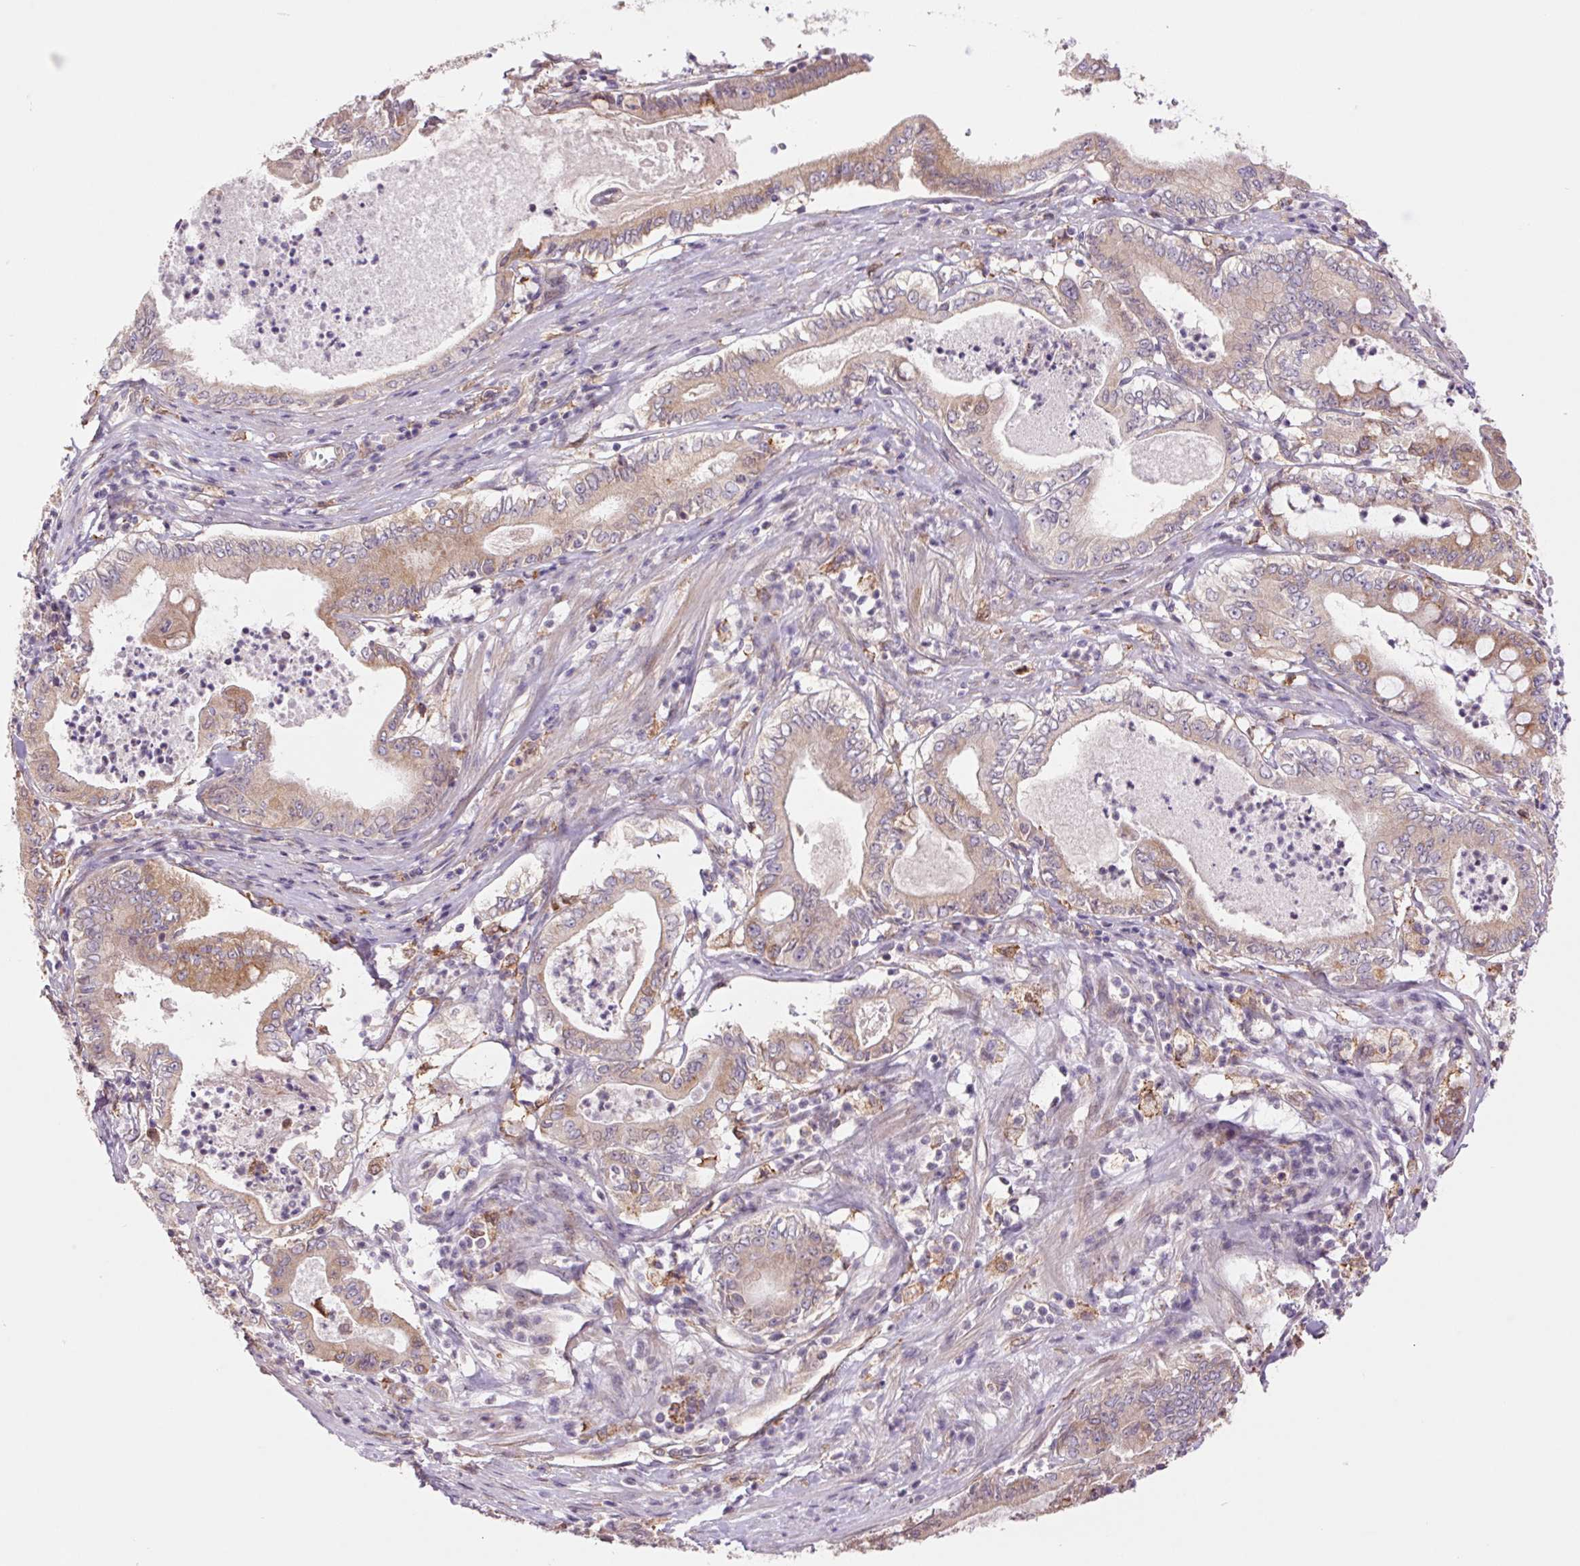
{"staining": {"intensity": "moderate", "quantity": "25%-75%", "location": "cytoplasmic/membranous"}, "tissue": "pancreatic cancer", "cell_type": "Tumor cells", "image_type": "cancer", "snomed": [{"axis": "morphology", "description": "Adenocarcinoma, NOS"}, {"axis": "topography", "description": "Pancreas"}], "caption": "This is an image of immunohistochemistry (IHC) staining of adenocarcinoma (pancreatic), which shows moderate staining in the cytoplasmic/membranous of tumor cells.", "gene": "KLHL20", "patient": {"sex": "male", "age": 71}}